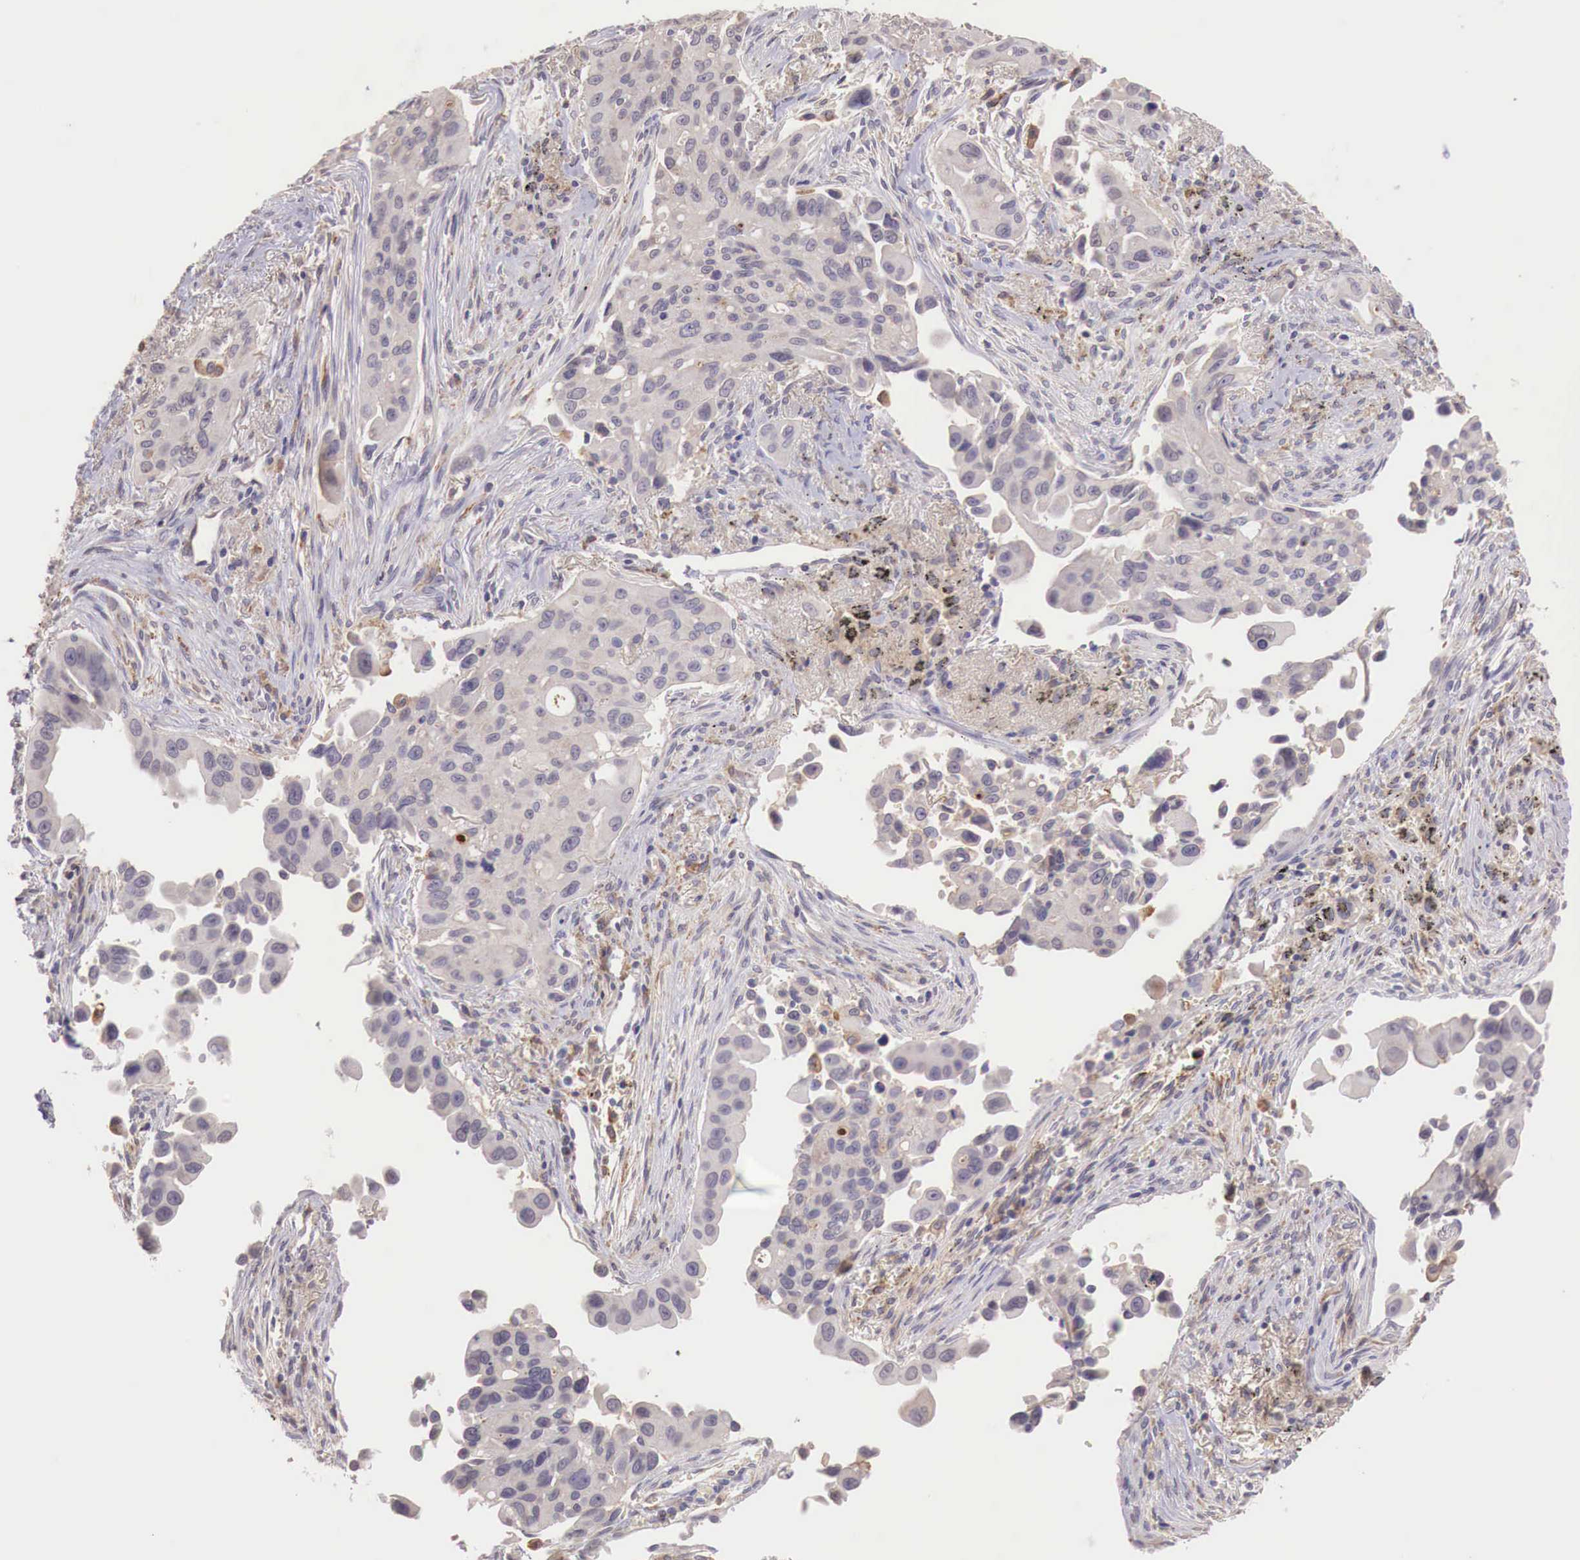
{"staining": {"intensity": "negative", "quantity": "none", "location": "none"}, "tissue": "lung cancer", "cell_type": "Tumor cells", "image_type": "cancer", "snomed": [{"axis": "morphology", "description": "Adenocarcinoma, NOS"}, {"axis": "topography", "description": "Lung"}], "caption": "Tumor cells are negative for brown protein staining in lung cancer (adenocarcinoma).", "gene": "CHRDL1", "patient": {"sex": "male", "age": 68}}